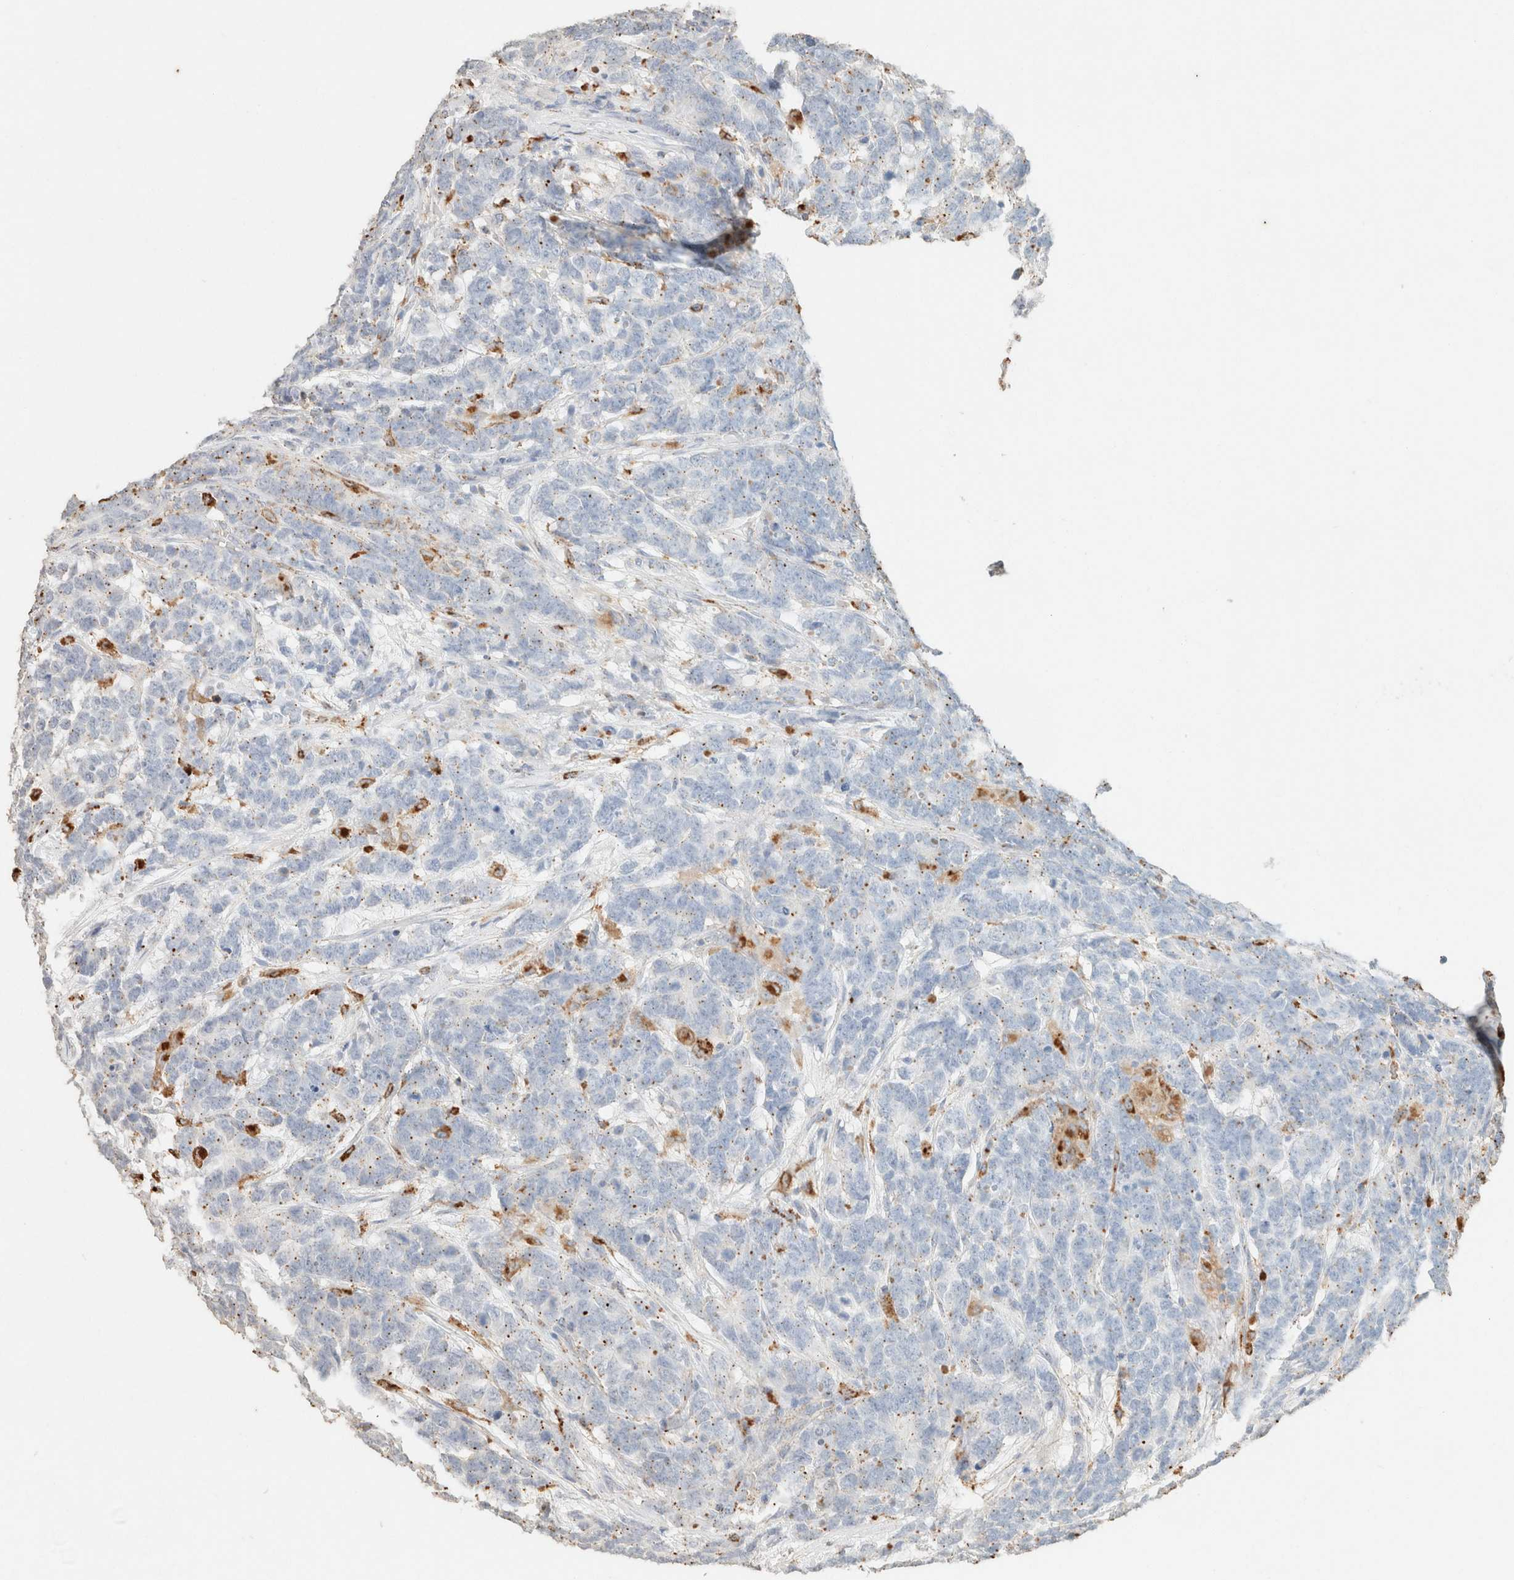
{"staining": {"intensity": "weak", "quantity": "<25%", "location": "cytoplasmic/membranous"}, "tissue": "testis cancer", "cell_type": "Tumor cells", "image_type": "cancer", "snomed": [{"axis": "morphology", "description": "Carcinoma, Embryonal, NOS"}, {"axis": "topography", "description": "Testis"}], "caption": "An image of human embryonal carcinoma (testis) is negative for staining in tumor cells. (DAB (3,3'-diaminobenzidine) immunohistochemistry (IHC) with hematoxylin counter stain).", "gene": "CTSC", "patient": {"sex": "male", "age": 26}}